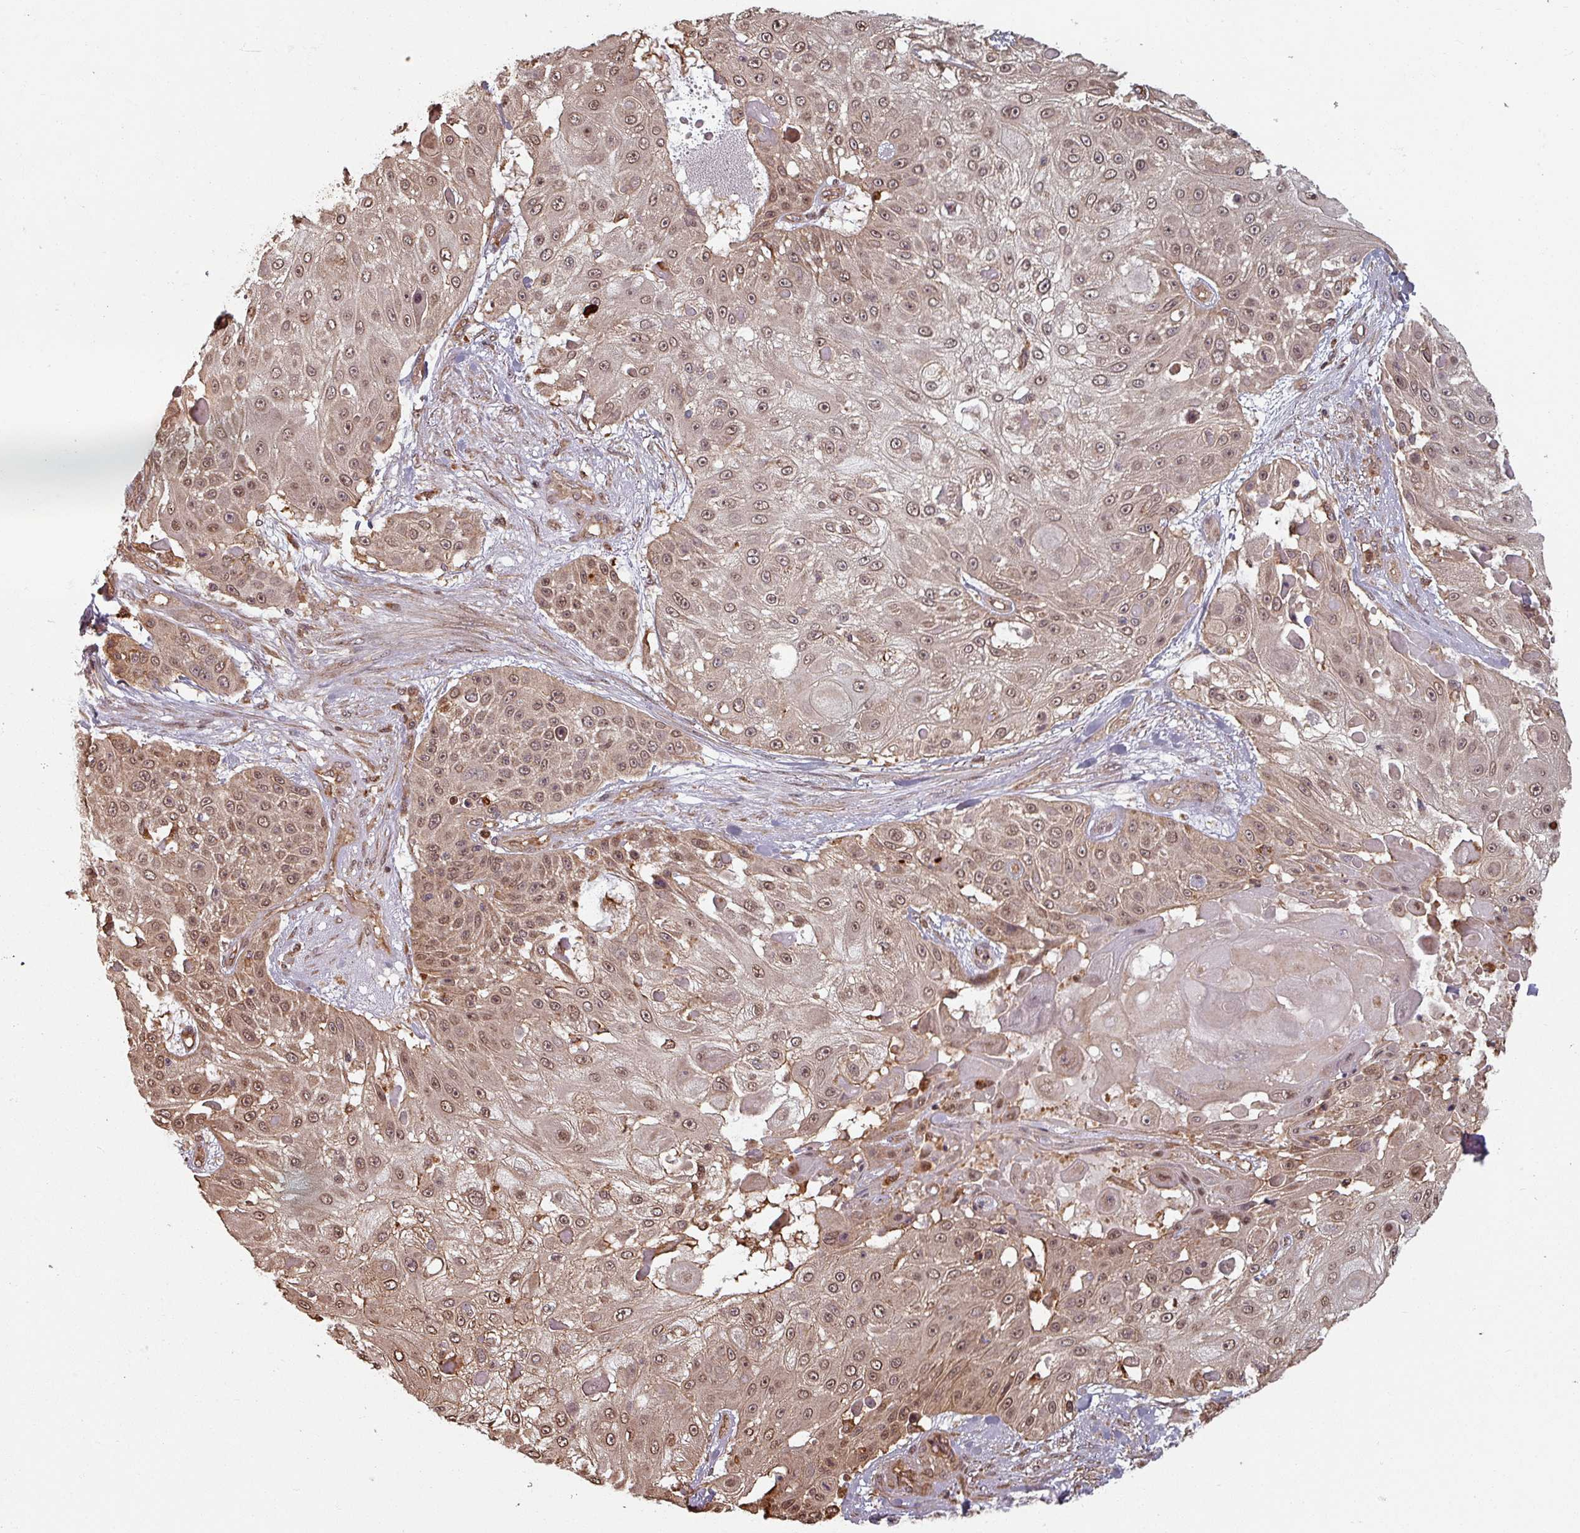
{"staining": {"intensity": "moderate", "quantity": ">75%", "location": "cytoplasmic/membranous,nuclear"}, "tissue": "skin cancer", "cell_type": "Tumor cells", "image_type": "cancer", "snomed": [{"axis": "morphology", "description": "Squamous cell carcinoma, NOS"}, {"axis": "topography", "description": "Skin"}], "caption": "Immunohistochemical staining of skin cancer displays medium levels of moderate cytoplasmic/membranous and nuclear protein expression in about >75% of tumor cells.", "gene": "EID1", "patient": {"sex": "female", "age": 86}}